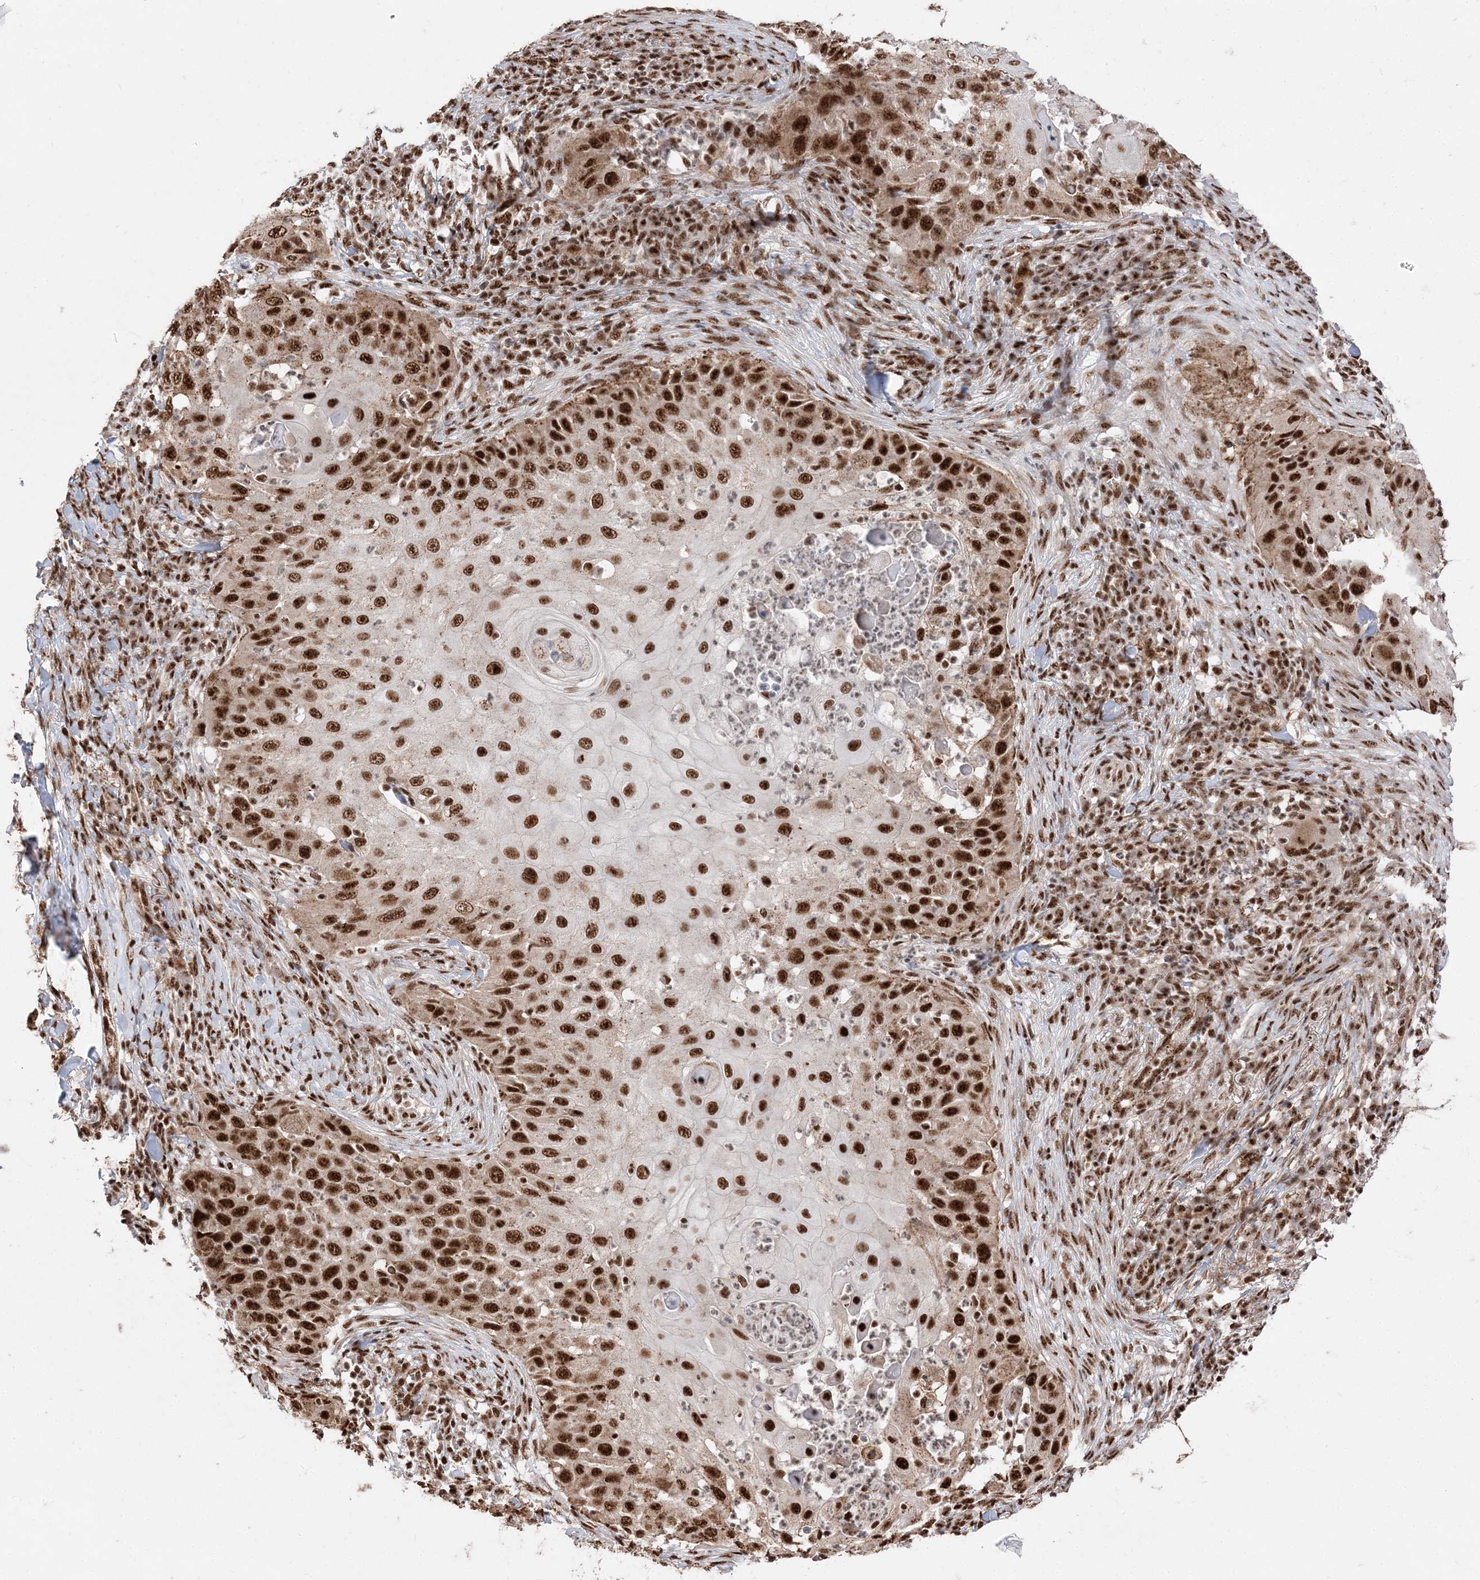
{"staining": {"intensity": "strong", "quantity": ">75%", "location": "nuclear"}, "tissue": "skin cancer", "cell_type": "Tumor cells", "image_type": "cancer", "snomed": [{"axis": "morphology", "description": "Squamous cell carcinoma, NOS"}, {"axis": "topography", "description": "Skin"}], "caption": "Immunohistochemistry staining of skin squamous cell carcinoma, which displays high levels of strong nuclear positivity in approximately >75% of tumor cells indicating strong nuclear protein staining. The staining was performed using DAB (3,3'-diaminobenzidine) (brown) for protein detection and nuclei were counterstained in hematoxylin (blue).", "gene": "RBM17", "patient": {"sex": "female", "age": 44}}